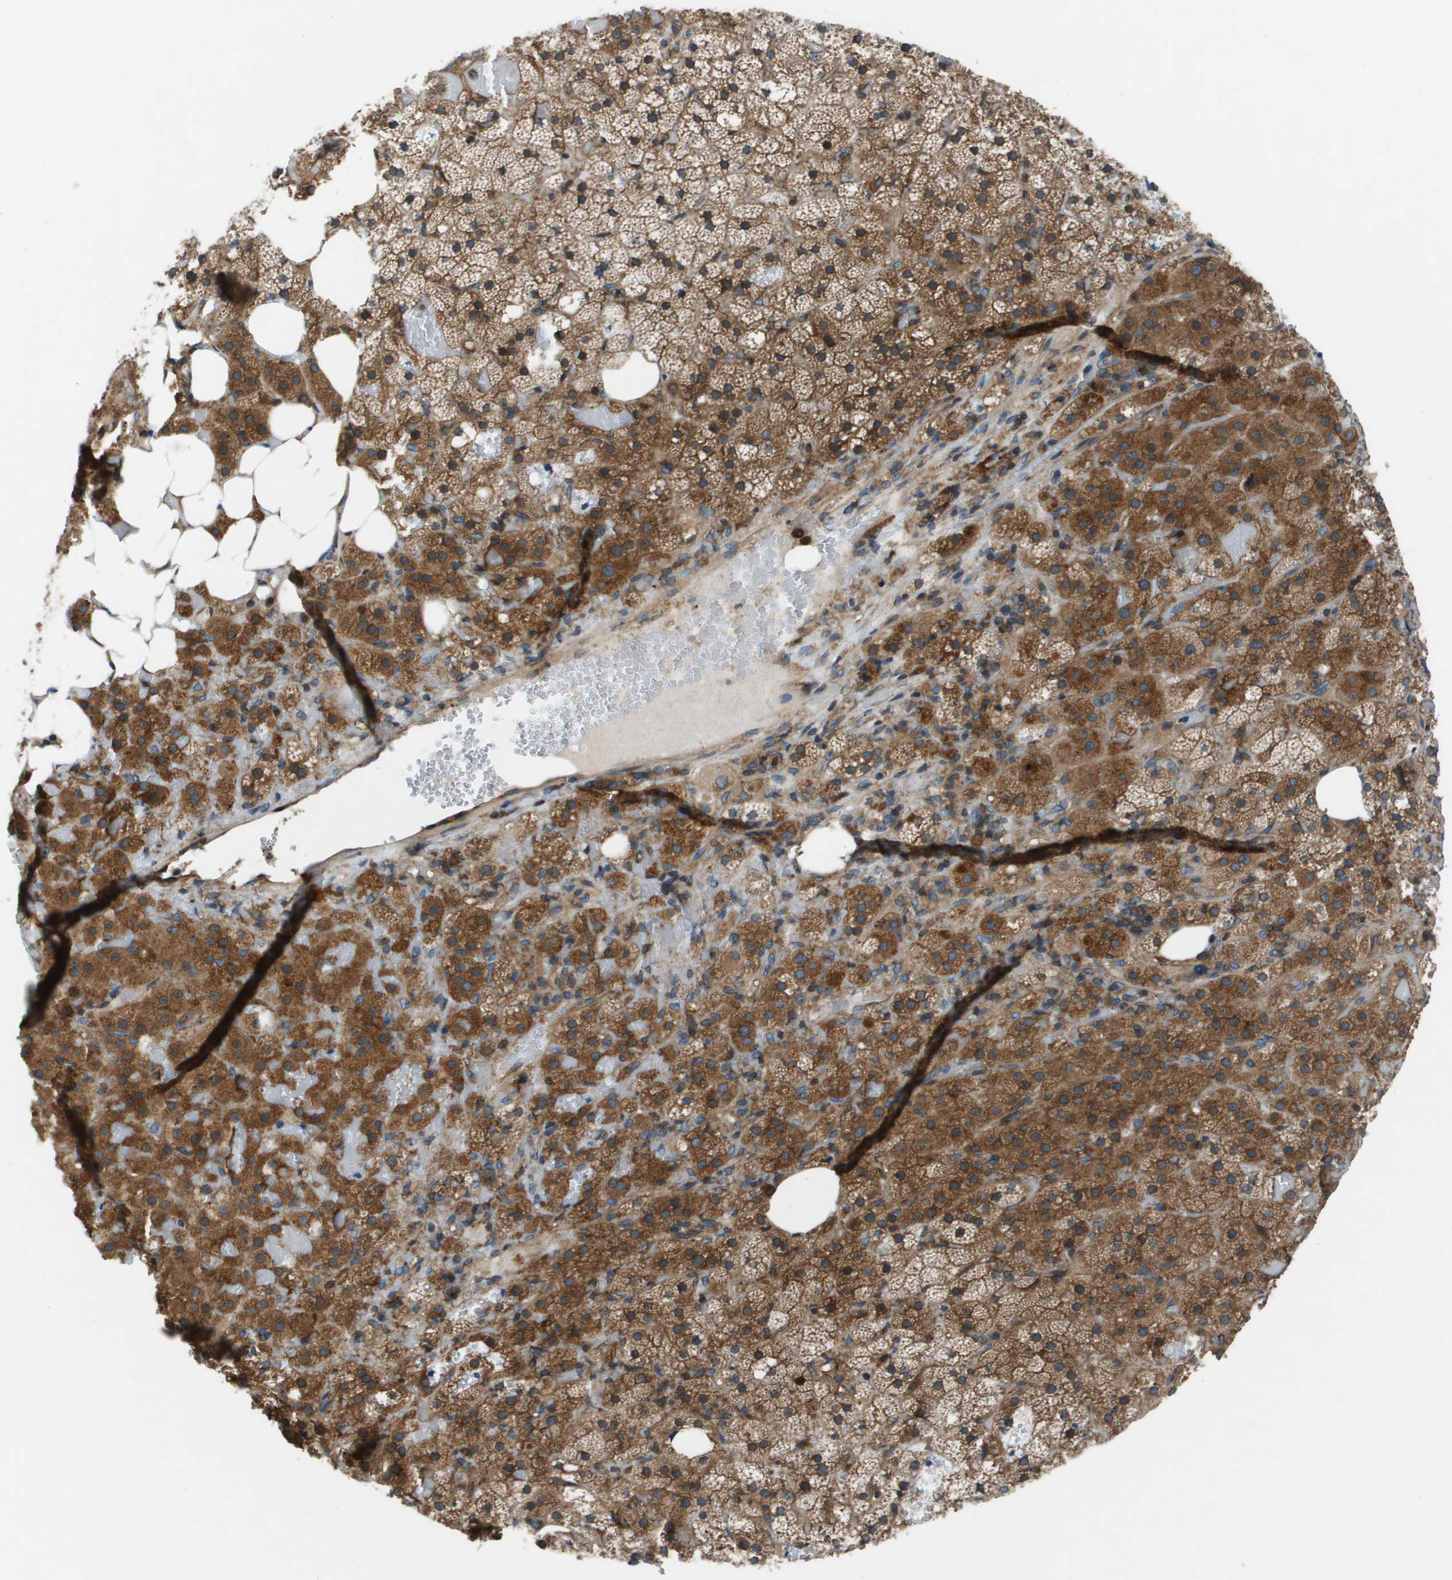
{"staining": {"intensity": "moderate", "quantity": ">75%", "location": "cytoplasmic/membranous"}, "tissue": "adrenal gland", "cell_type": "Glandular cells", "image_type": "normal", "snomed": [{"axis": "morphology", "description": "Normal tissue, NOS"}, {"axis": "topography", "description": "Adrenal gland"}], "caption": "Immunohistochemistry (IHC) of benign human adrenal gland displays medium levels of moderate cytoplasmic/membranous staining in about >75% of glandular cells. The protein is stained brown, and the nuclei are stained in blue (DAB IHC with brightfield microscopy, high magnification).", "gene": "ARFGAP2", "patient": {"sex": "female", "age": 59}}